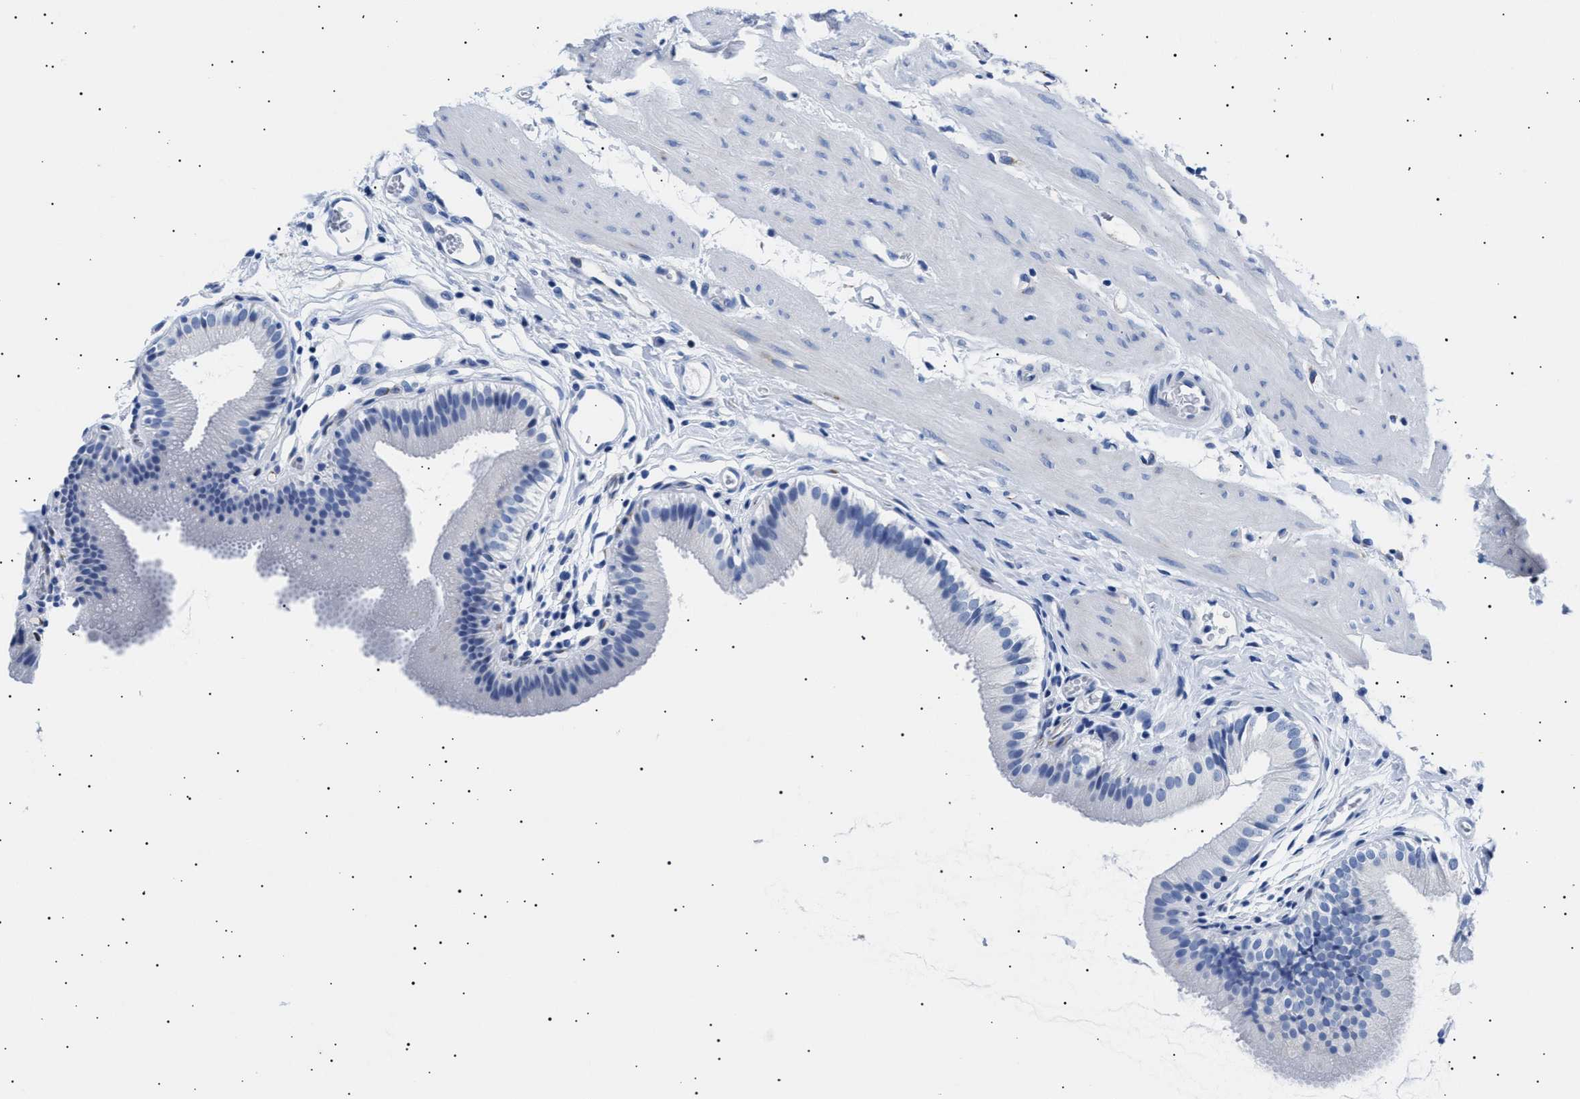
{"staining": {"intensity": "negative", "quantity": "none", "location": "none"}, "tissue": "gallbladder", "cell_type": "Glandular cells", "image_type": "normal", "snomed": [{"axis": "morphology", "description": "Normal tissue, NOS"}, {"axis": "topography", "description": "Gallbladder"}], "caption": "IHC of normal gallbladder displays no expression in glandular cells.", "gene": "HEMGN", "patient": {"sex": "female", "age": 26}}